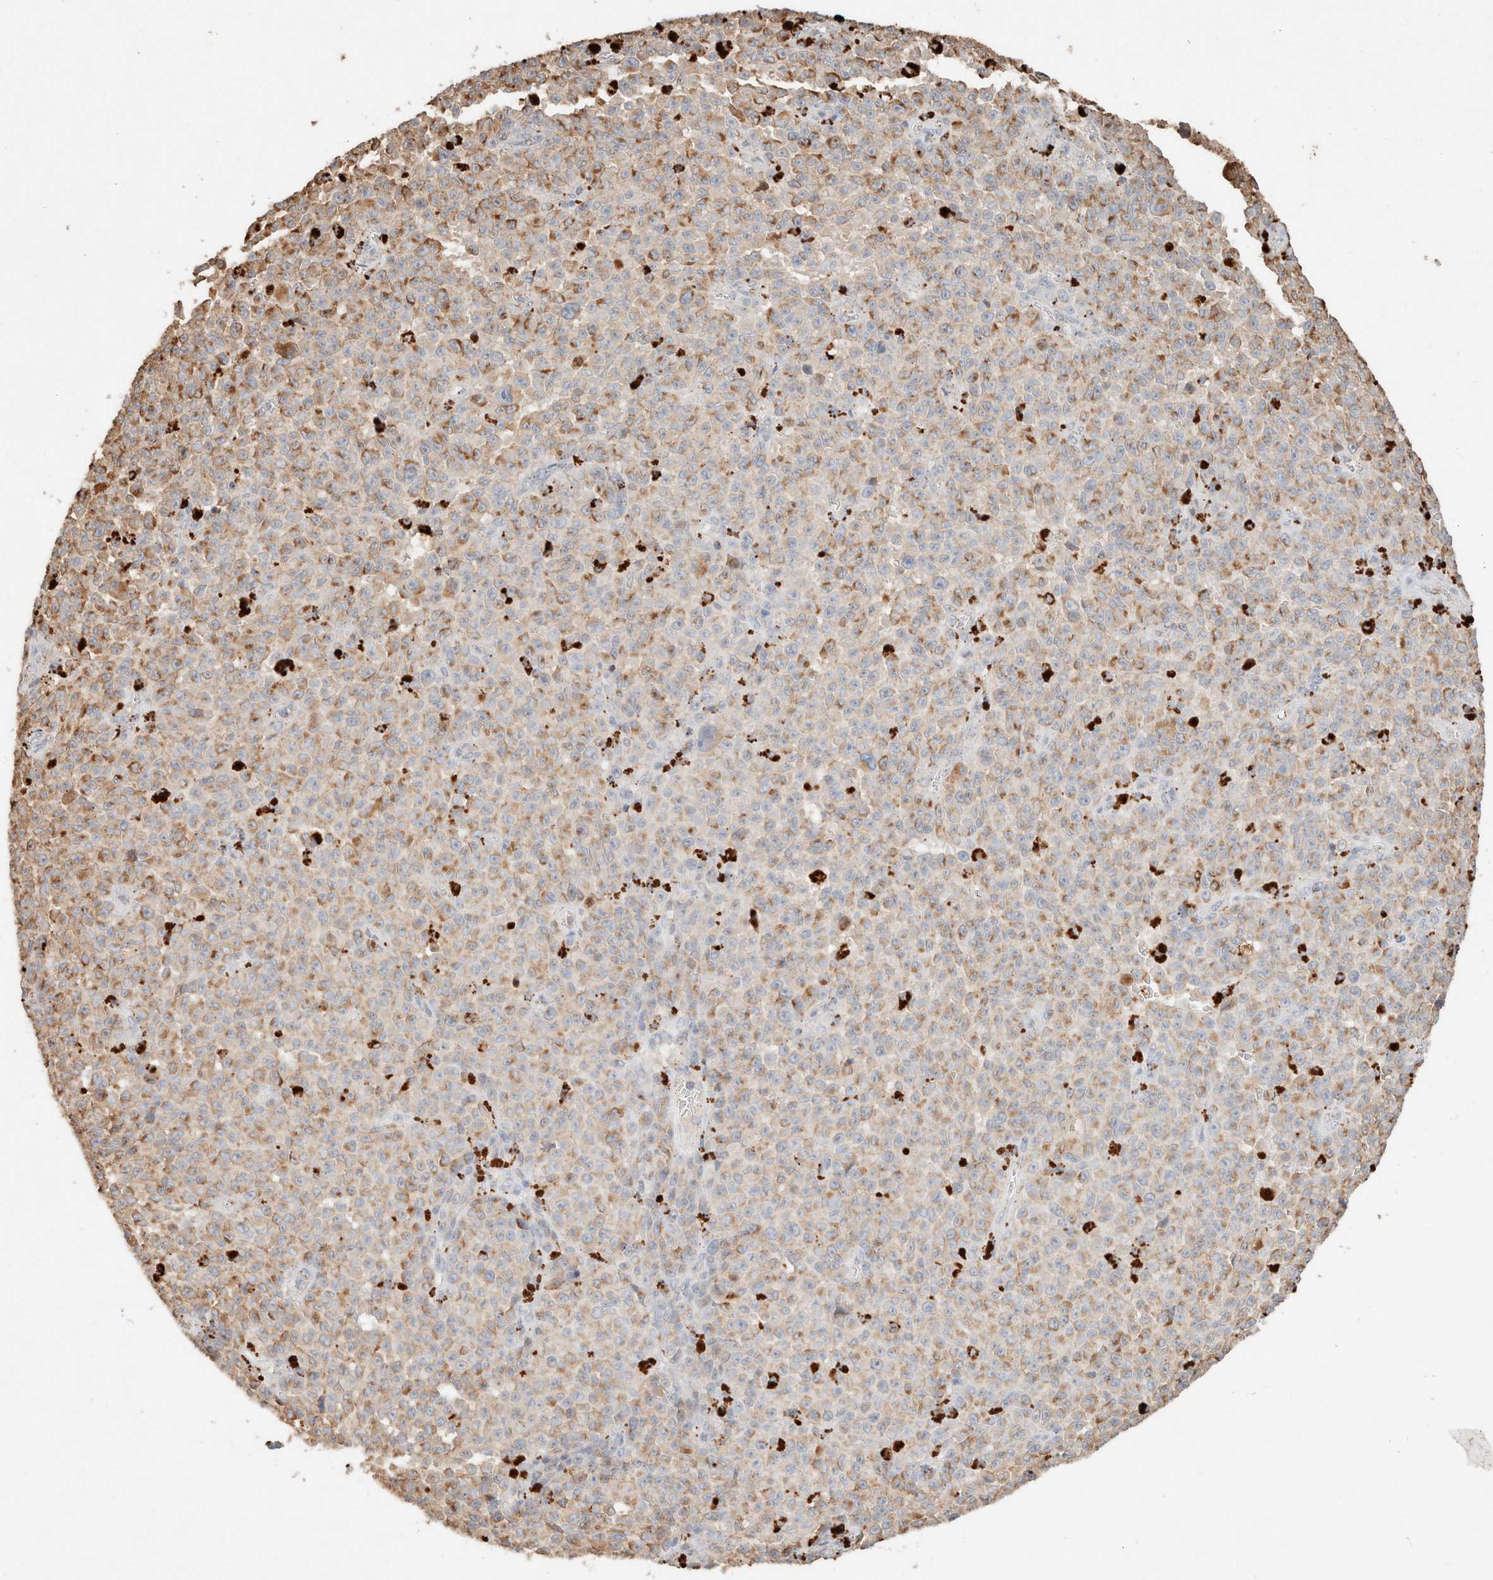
{"staining": {"intensity": "moderate", "quantity": "25%-75%", "location": "cytoplasmic/membranous"}, "tissue": "melanoma", "cell_type": "Tumor cells", "image_type": "cancer", "snomed": [{"axis": "morphology", "description": "Malignant melanoma, NOS"}, {"axis": "topography", "description": "Skin"}], "caption": "Immunohistochemical staining of human malignant melanoma demonstrates moderate cytoplasmic/membranous protein expression in approximately 25%-75% of tumor cells.", "gene": "CTSC", "patient": {"sex": "female", "age": 82}}